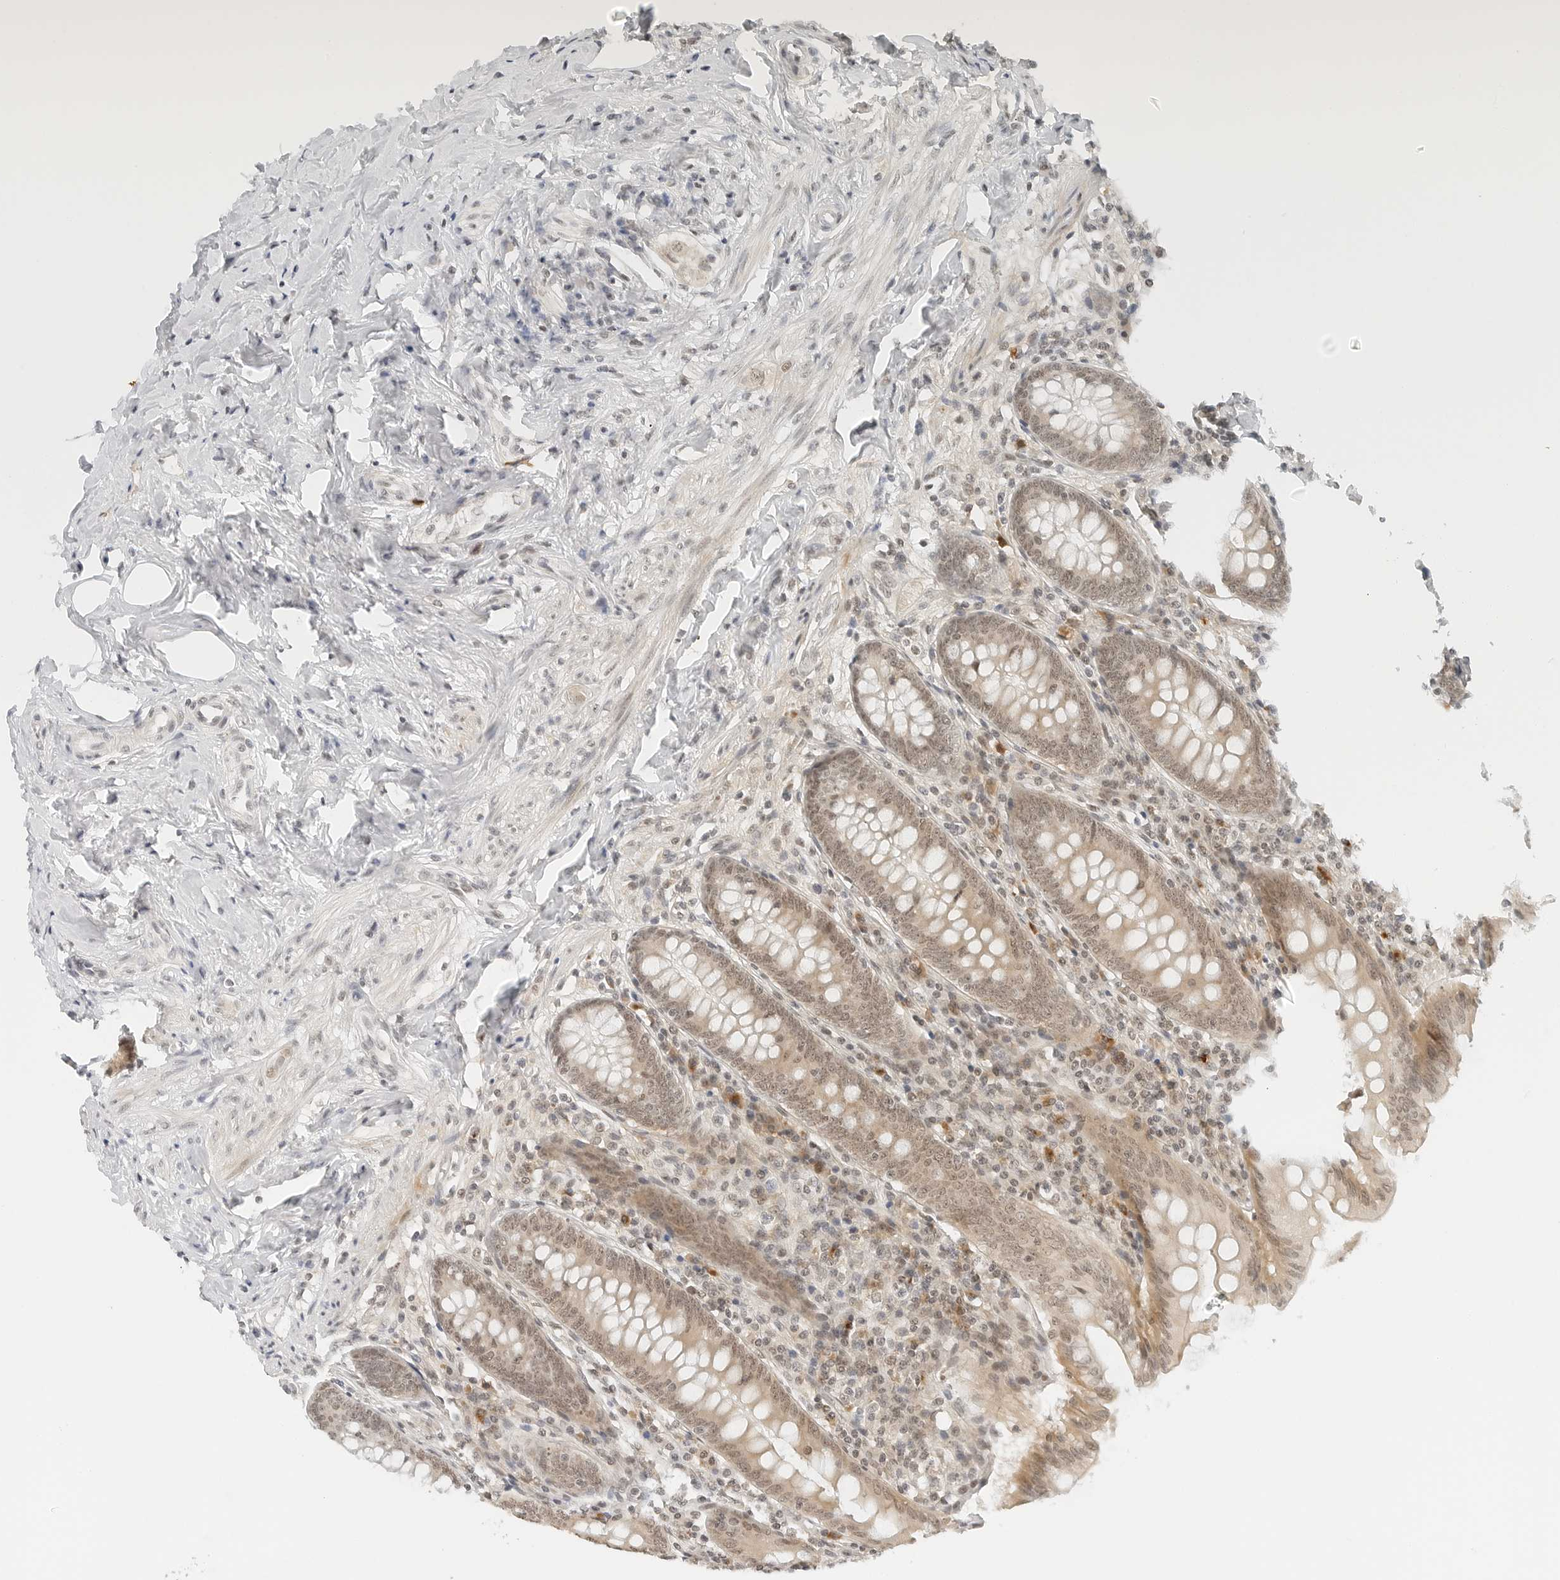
{"staining": {"intensity": "weak", "quantity": ">75%", "location": "cytoplasmic/membranous,nuclear"}, "tissue": "appendix", "cell_type": "Glandular cells", "image_type": "normal", "snomed": [{"axis": "morphology", "description": "Normal tissue, NOS"}, {"axis": "topography", "description": "Appendix"}], "caption": "An immunohistochemistry (IHC) micrograph of normal tissue is shown. Protein staining in brown labels weak cytoplasmic/membranous,nuclear positivity in appendix within glandular cells.", "gene": "NEO1", "patient": {"sex": "female", "age": 54}}